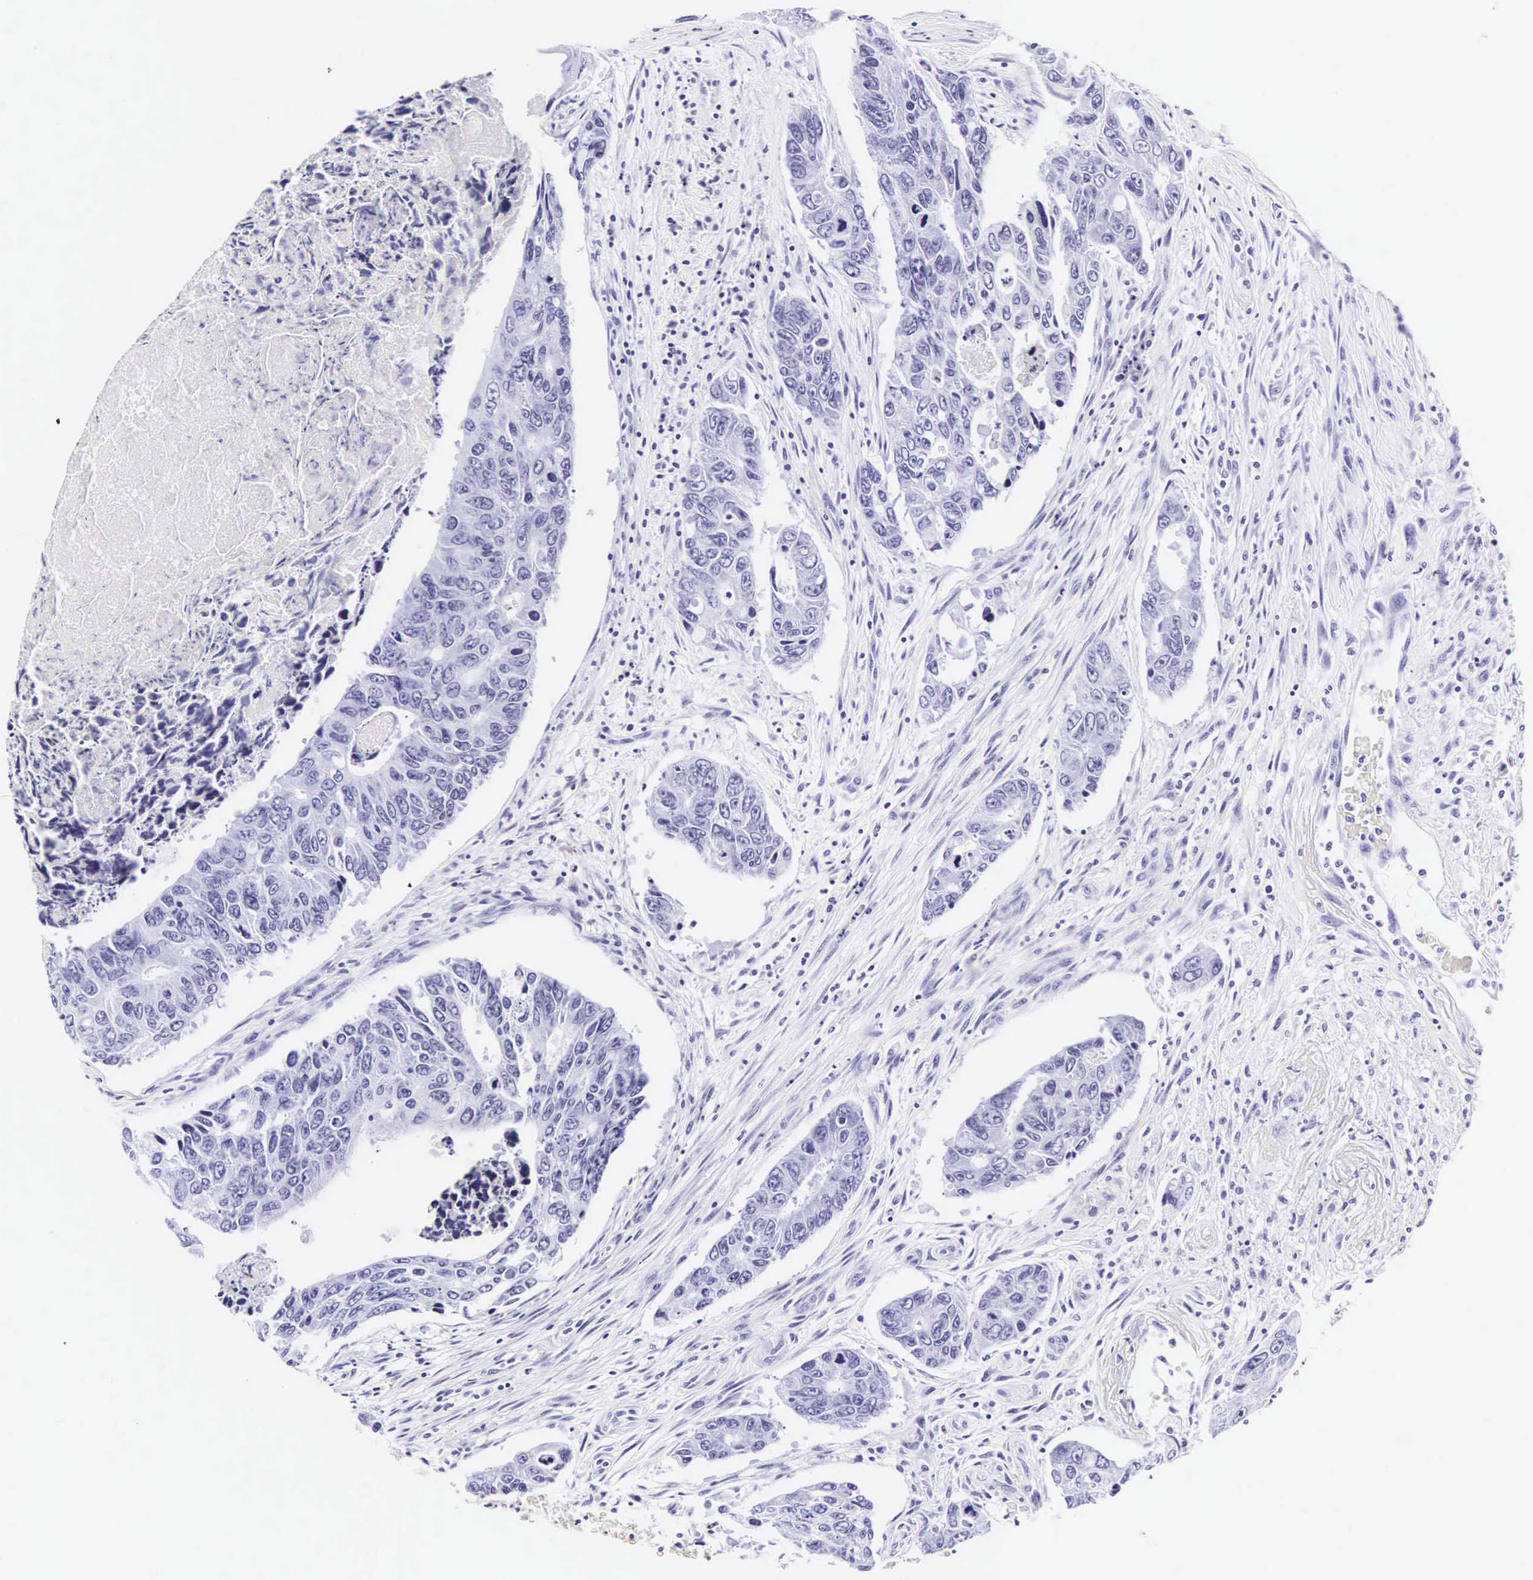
{"staining": {"intensity": "negative", "quantity": "none", "location": "none"}, "tissue": "colorectal cancer", "cell_type": "Tumor cells", "image_type": "cancer", "snomed": [{"axis": "morphology", "description": "Adenocarcinoma, NOS"}, {"axis": "topography", "description": "Colon"}], "caption": "Immunohistochemistry image of human colorectal adenocarcinoma stained for a protein (brown), which shows no positivity in tumor cells.", "gene": "CD1A", "patient": {"sex": "female", "age": 86}}